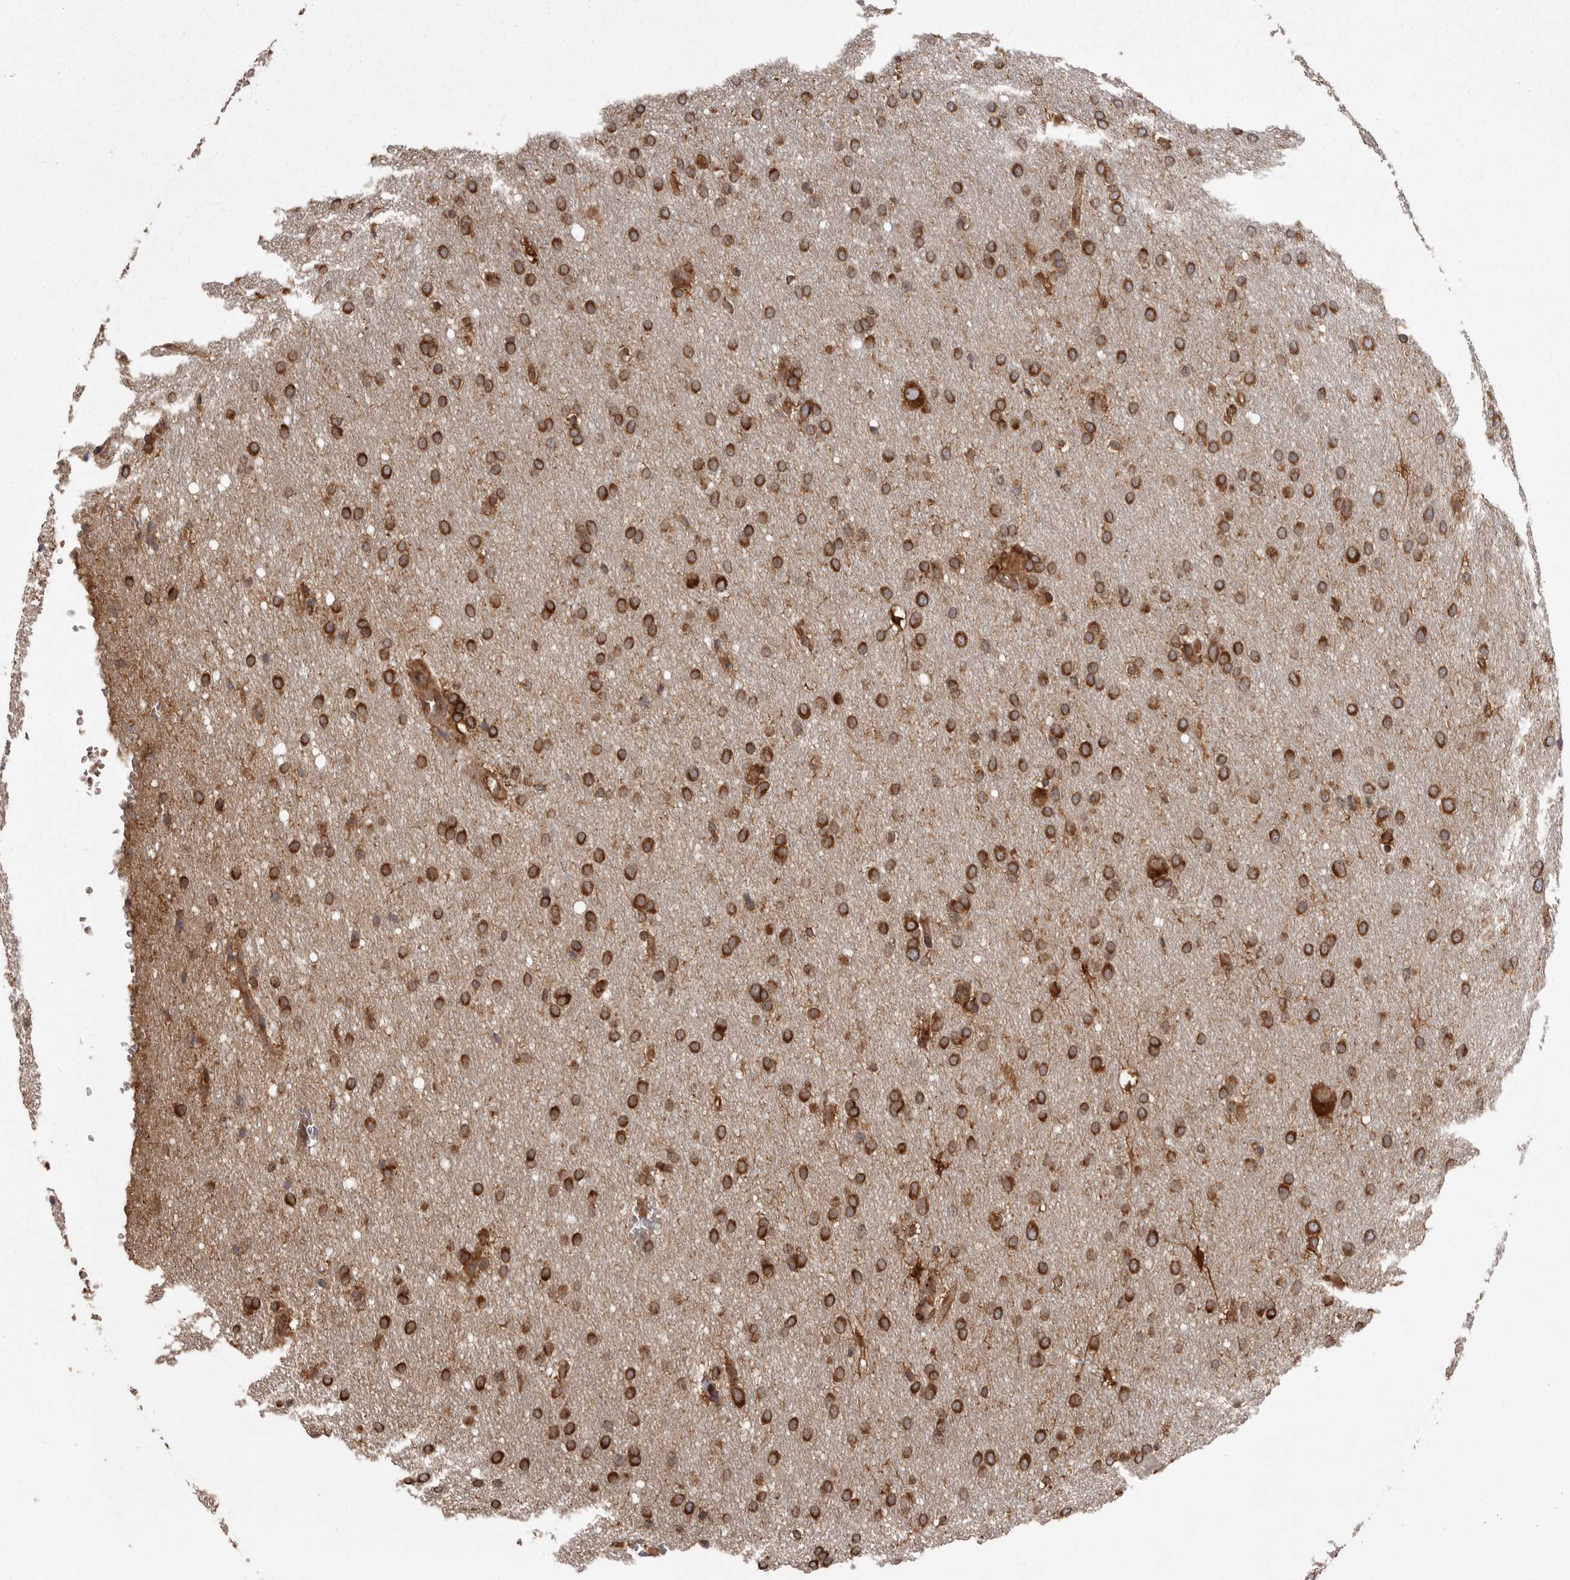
{"staining": {"intensity": "strong", "quantity": ">75%", "location": "cytoplasmic/membranous"}, "tissue": "glioma", "cell_type": "Tumor cells", "image_type": "cancer", "snomed": [{"axis": "morphology", "description": "Glioma, malignant, Low grade"}, {"axis": "topography", "description": "Brain"}], "caption": "Protein staining by immunohistochemistry reveals strong cytoplasmic/membranous positivity in about >75% of tumor cells in glioma.", "gene": "DARS1", "patient": {"sex": "female", "age": 37}}